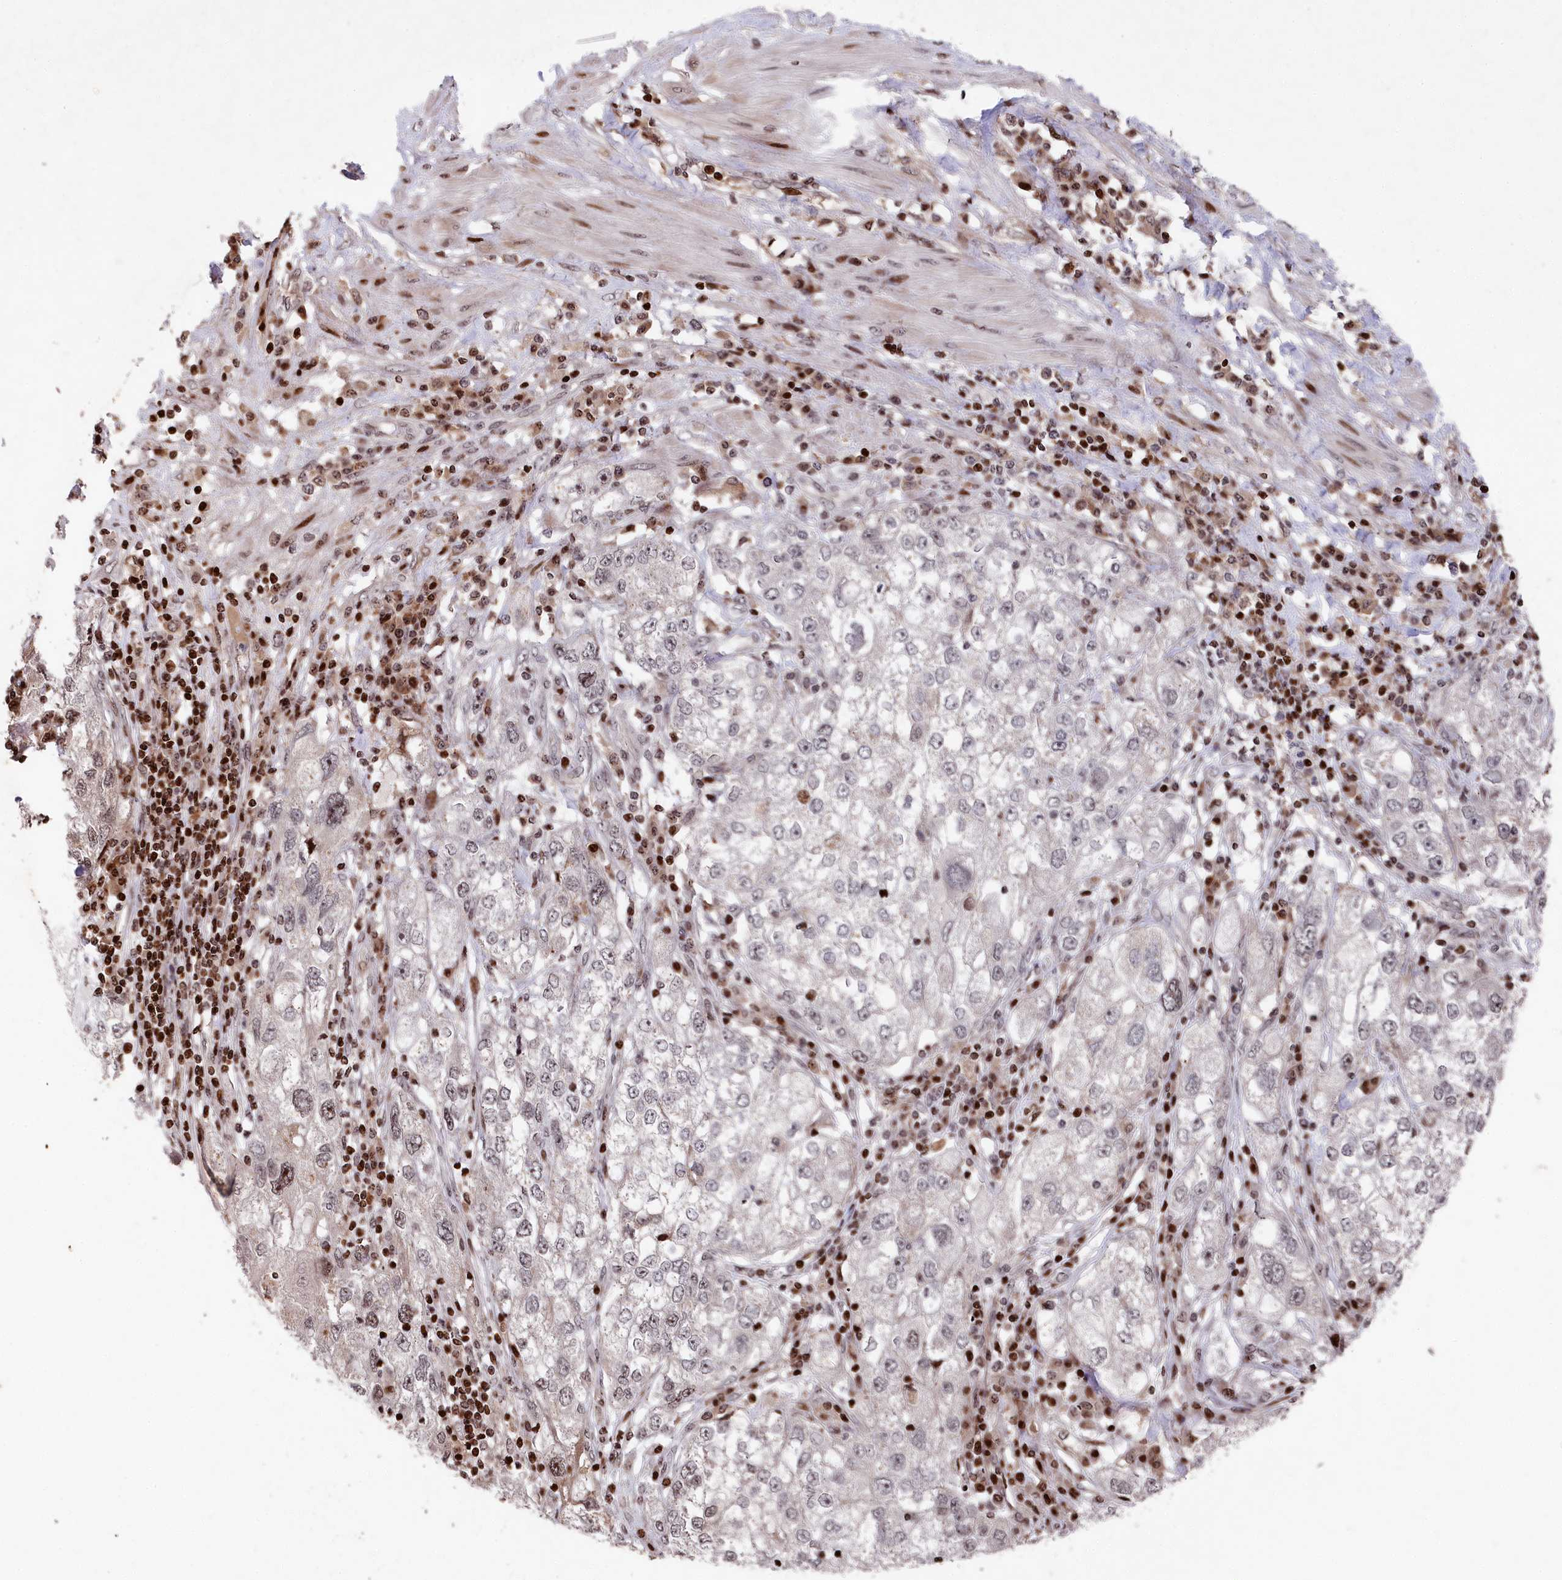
{"staining": {"intensity": "negative", "quantity": "none", "location": "none"}, "tissue": "endometrial cancer", "cell_type": "Tumor cells", "image_type": "cancer", "snomed": [{"axis": "morphology", "description": "Adenocarcinoma, NOS"}, {"axis": "topography", "description": "Endometrium"}], "caption": "An image of human endometrial cancer is negative for staining in tumor cells. (Brightfield microscopy of DAB (3,3'-diaminobenzidine) immunohistochemistry (IHC) at high magnification).", "gene": "MCF2L2", "patient": {"sex": "female", "age": 49}}